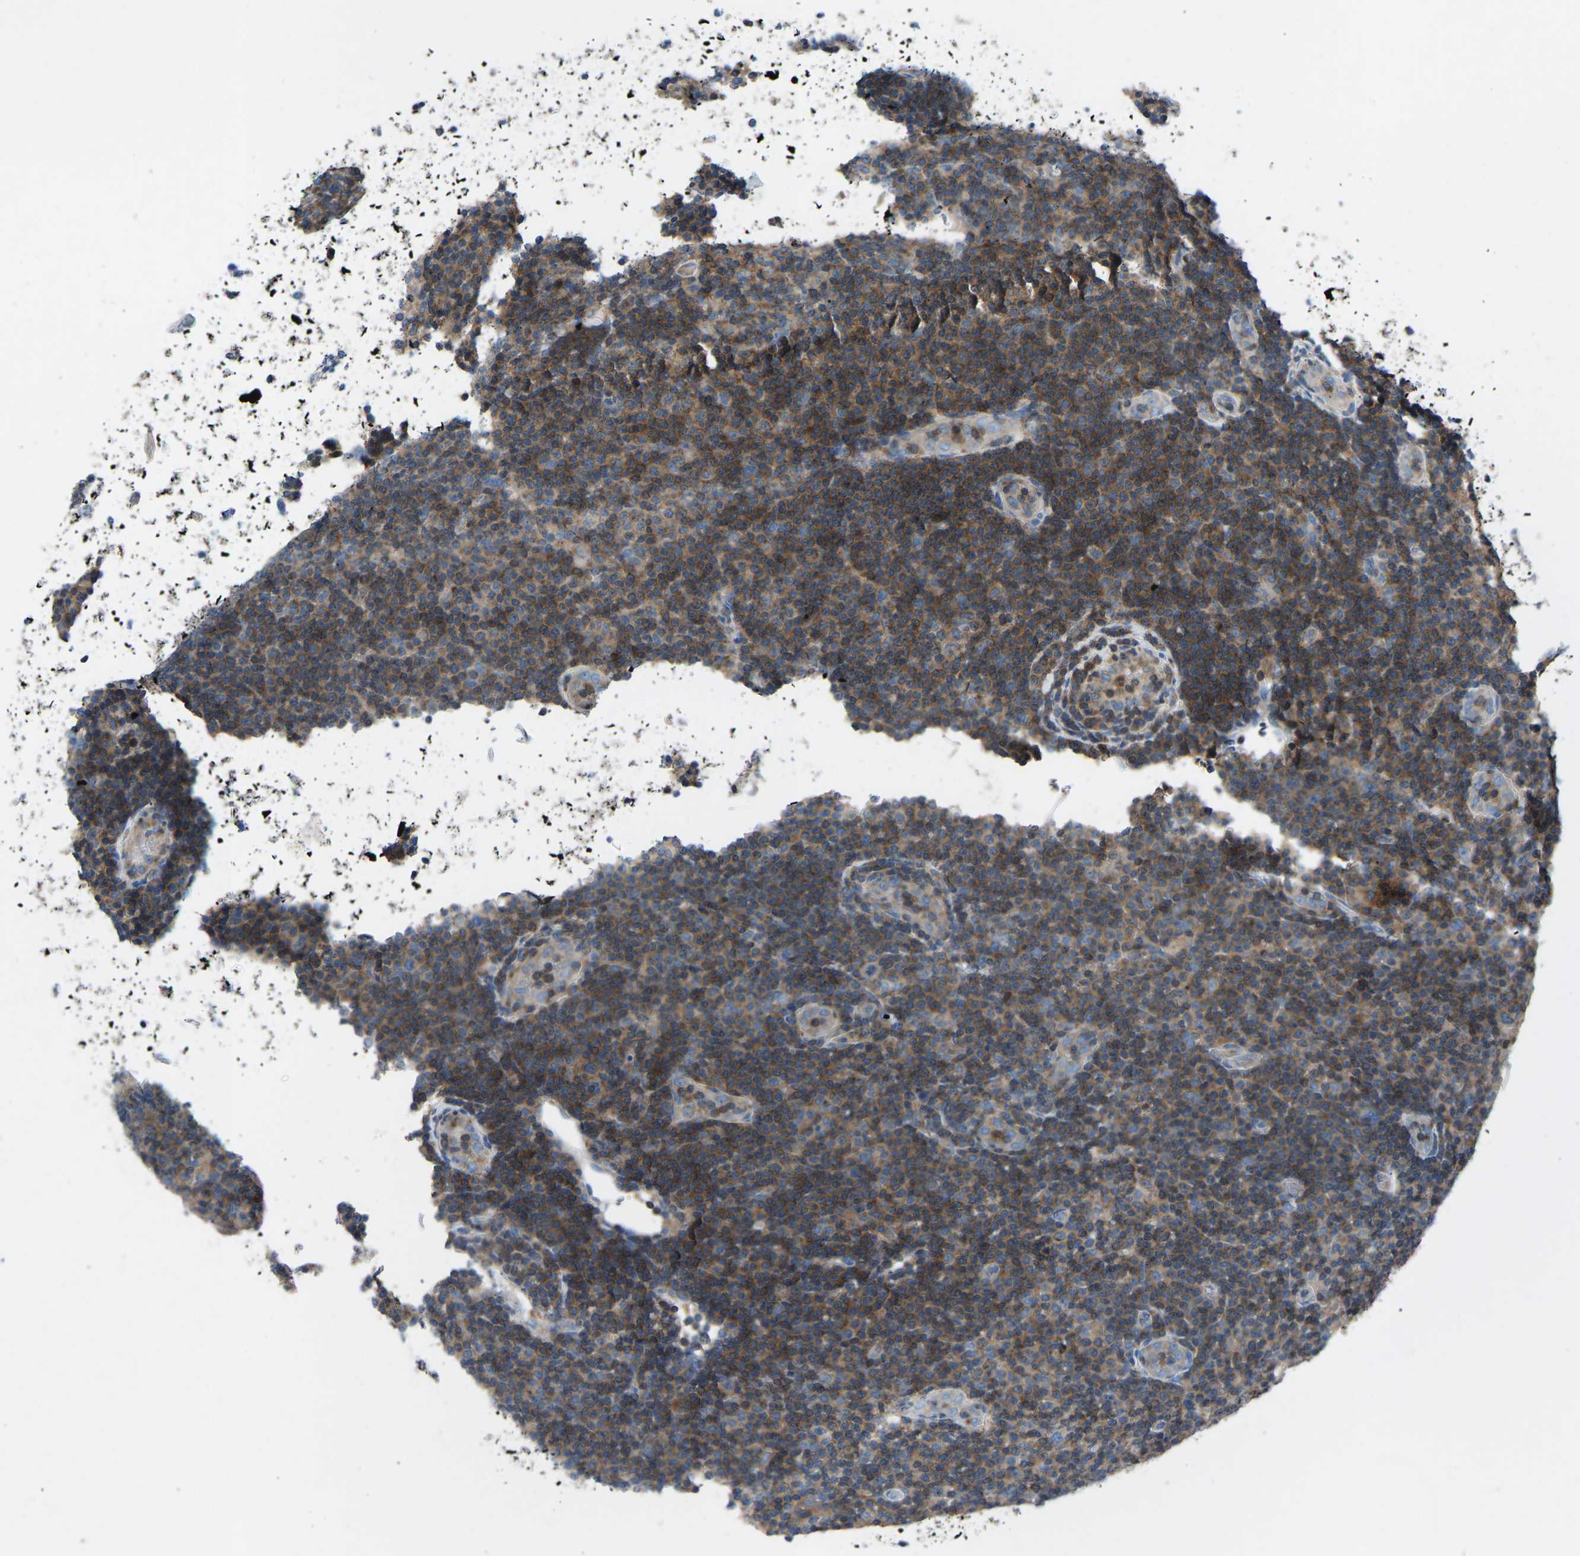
{"staining": {"intensity": "moderate", "quantity": ">75%", "location": "cytoplasmic/membranous"}, "tissue": "lymphoma", "cell_type": "Tumor cells", "image_type": "cancer", "snomed": [{"axis": "morphology", "description": "Malignant lymphoma, non-Hodgkin's type, Low grade"}, {"axis": "topography", "description": "Lymph node"}], "caption": "Immunohistochemical staining of human lymphoma reveals medium levels of moderate cytoplasmic/membranous positivity in about >75% of tumor cells.", "gene": "GRK6", "patient": {"sex": "male", "age": 66}}